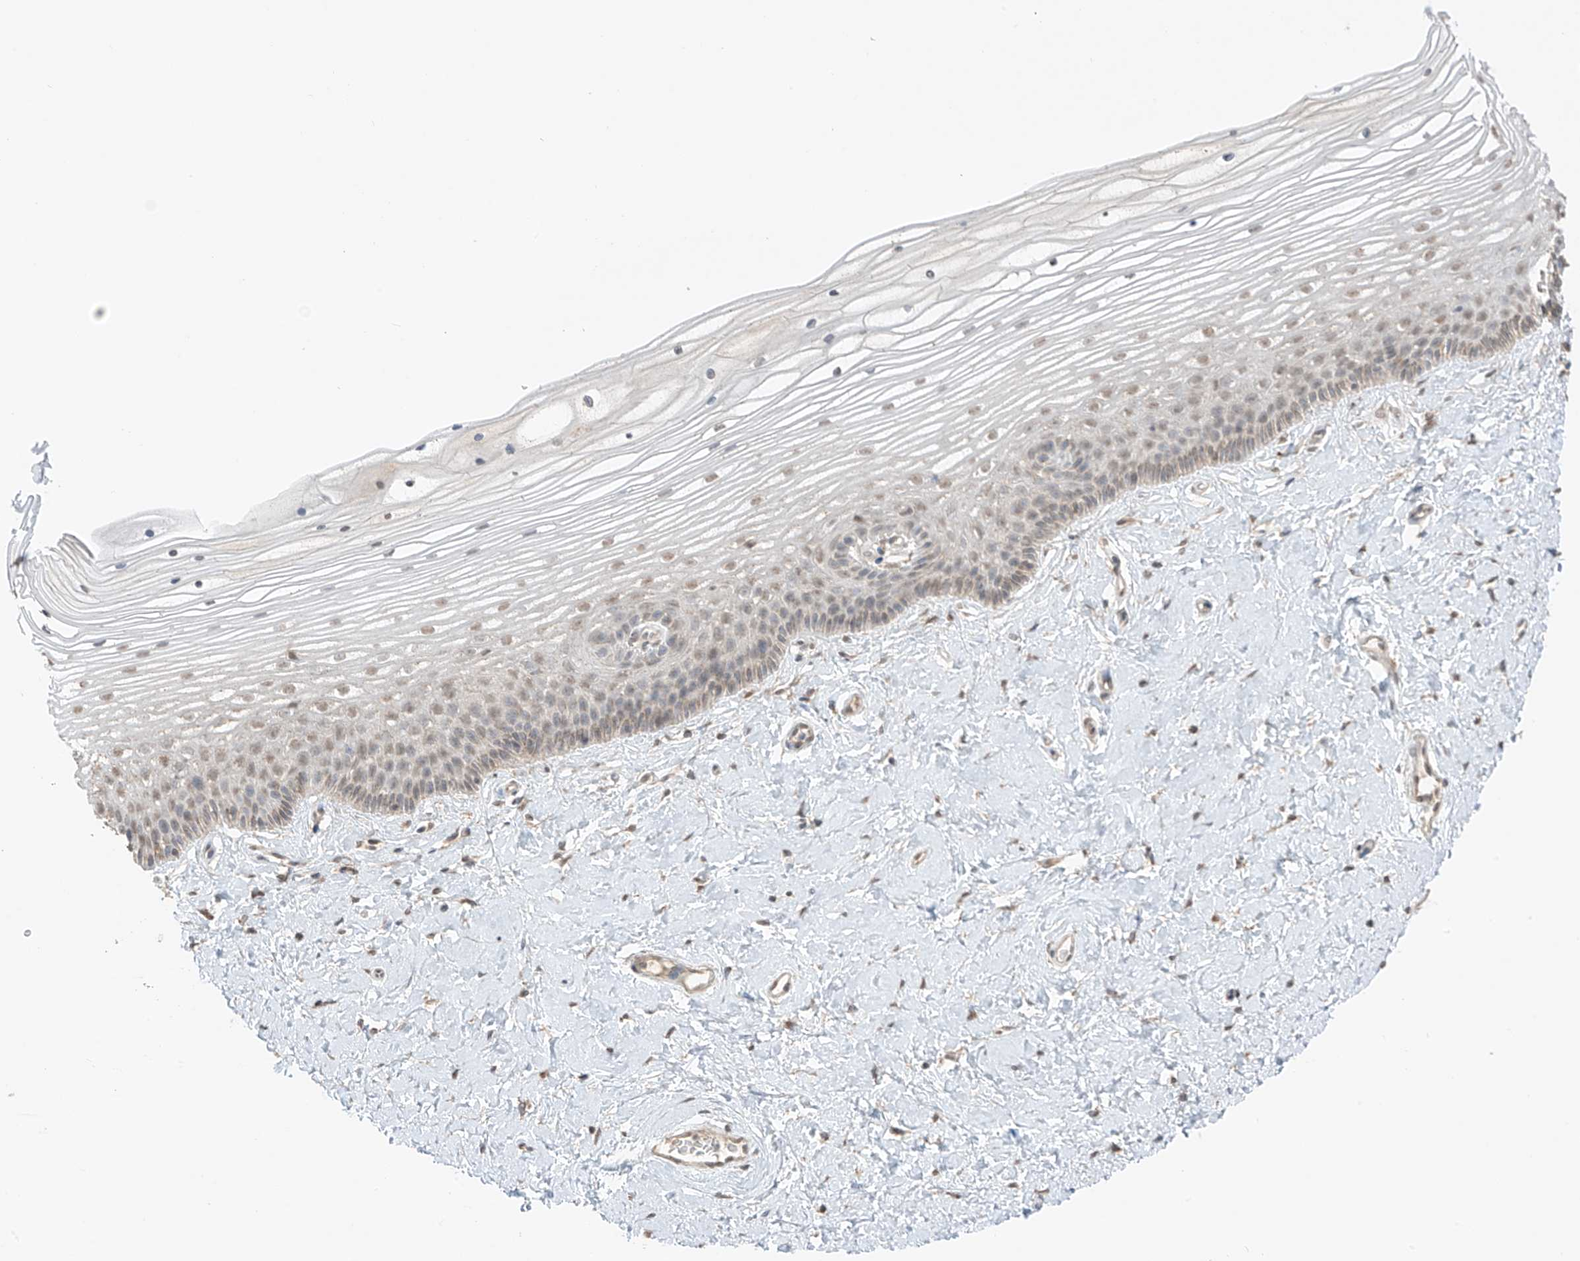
{"staining": {"intensity": "weak", "quantity": "25%-75%", "location": "nuclear"}, "tissue": "vagina", "cell_type": "Squamous epithelial cells", "image_type": "normal", "snomed": [{"axis": "morphology", "description": "Normal tissue, NOS"}, {"axis": "topography", "description": "Vagina"}, {"axis": "topography", "description": "Cervix"}], "caption": "Weak nuclear staining for a protein is appreciated in approximately 25%-75% of squamous epithelial cells of unremarkable vagina using immunohistochemistry (IHC).", "gene": "N4BP3", "patient": {"sex": "female", "age": 40}}